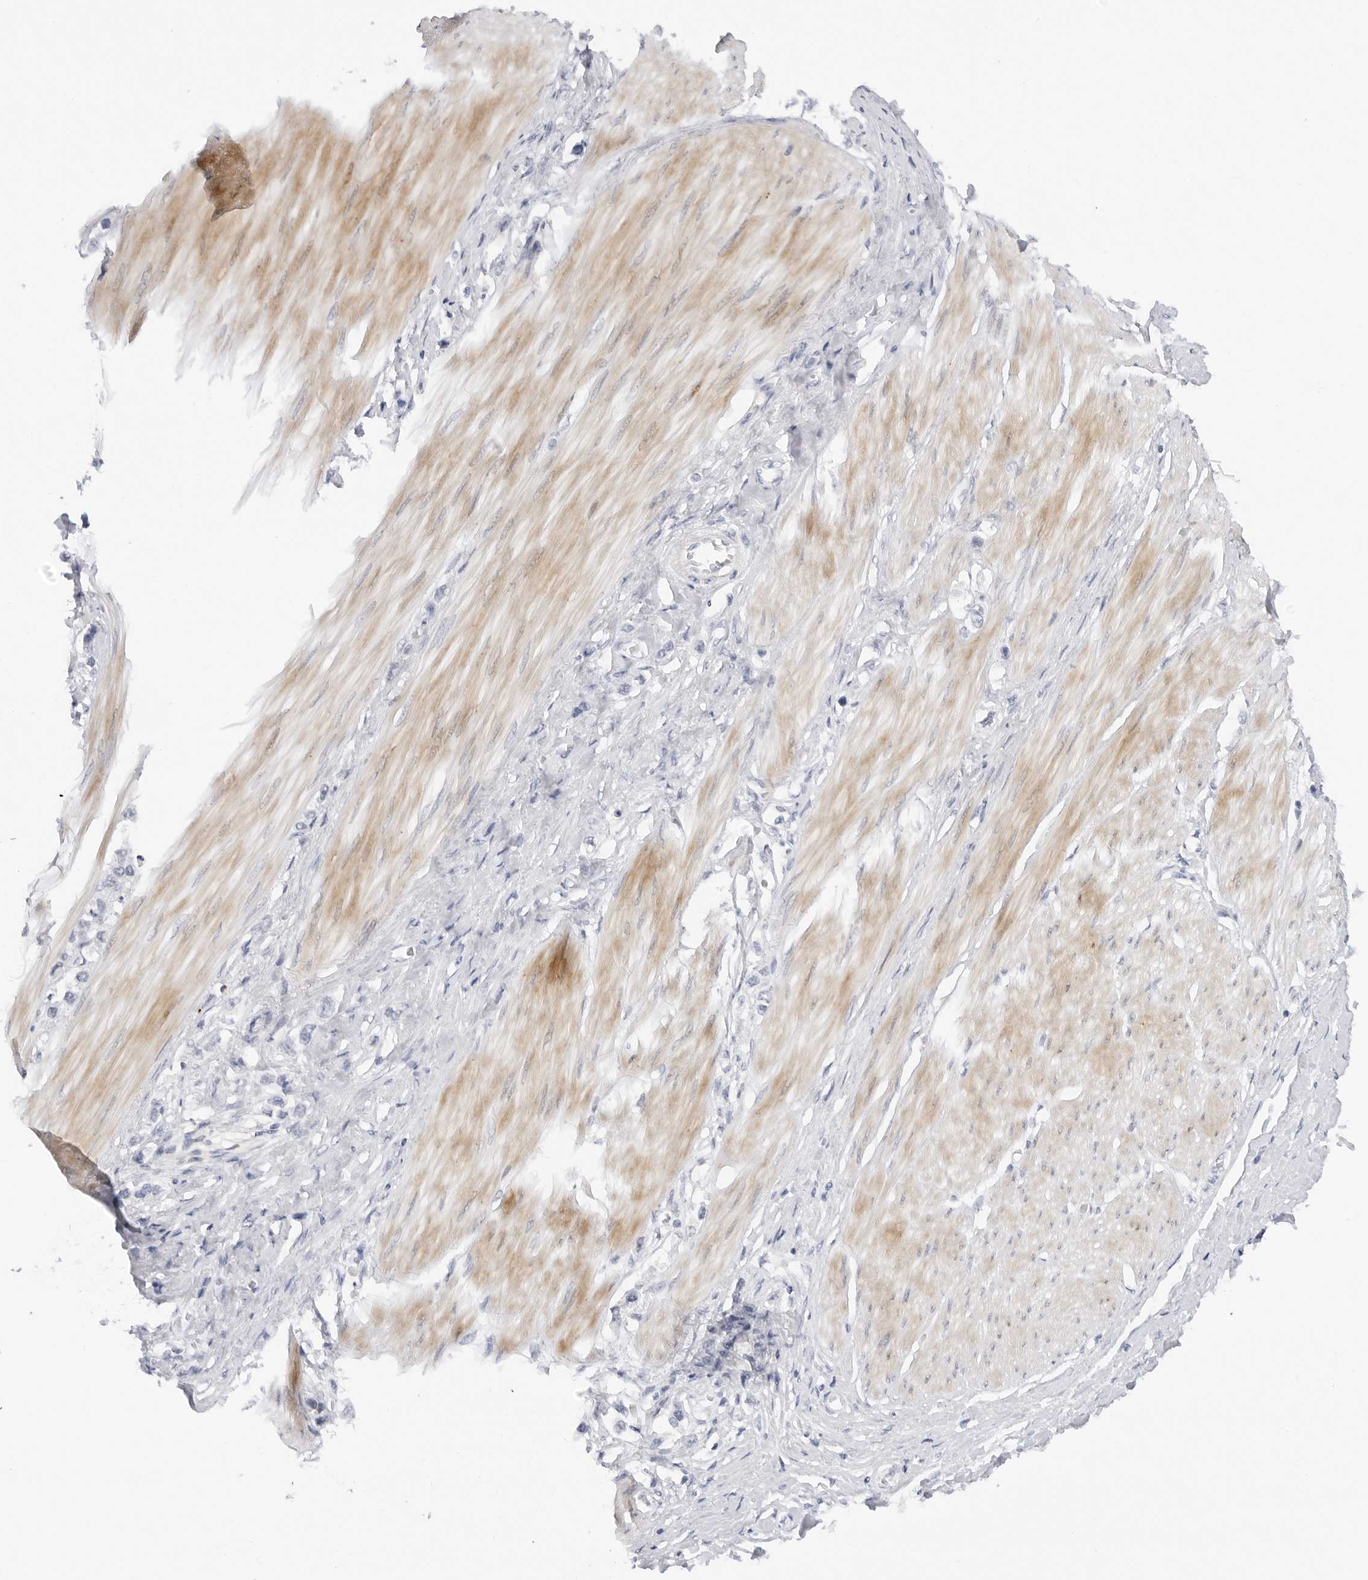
{"staining": {"intensity": "negative", "quantity": "none", "location": "none"}, "tissue": "stomach cancer", "cell_type": "Tumor cells", "image_type": "cancer", "snomed": [{"axis": "morphology", "description": "Adenocarcinoma, NOS"}, {"axis": "topography", "description": "Stomach"}], "caption": "This is a image of immunohistochemistry (IHC) staining of adenocarcinoma (stomach), which shows no staining in tumor cells. Nuclei are stained in blue.", "gene": "MAP2K5", "patient": {"sex": "female", "age": 65}}